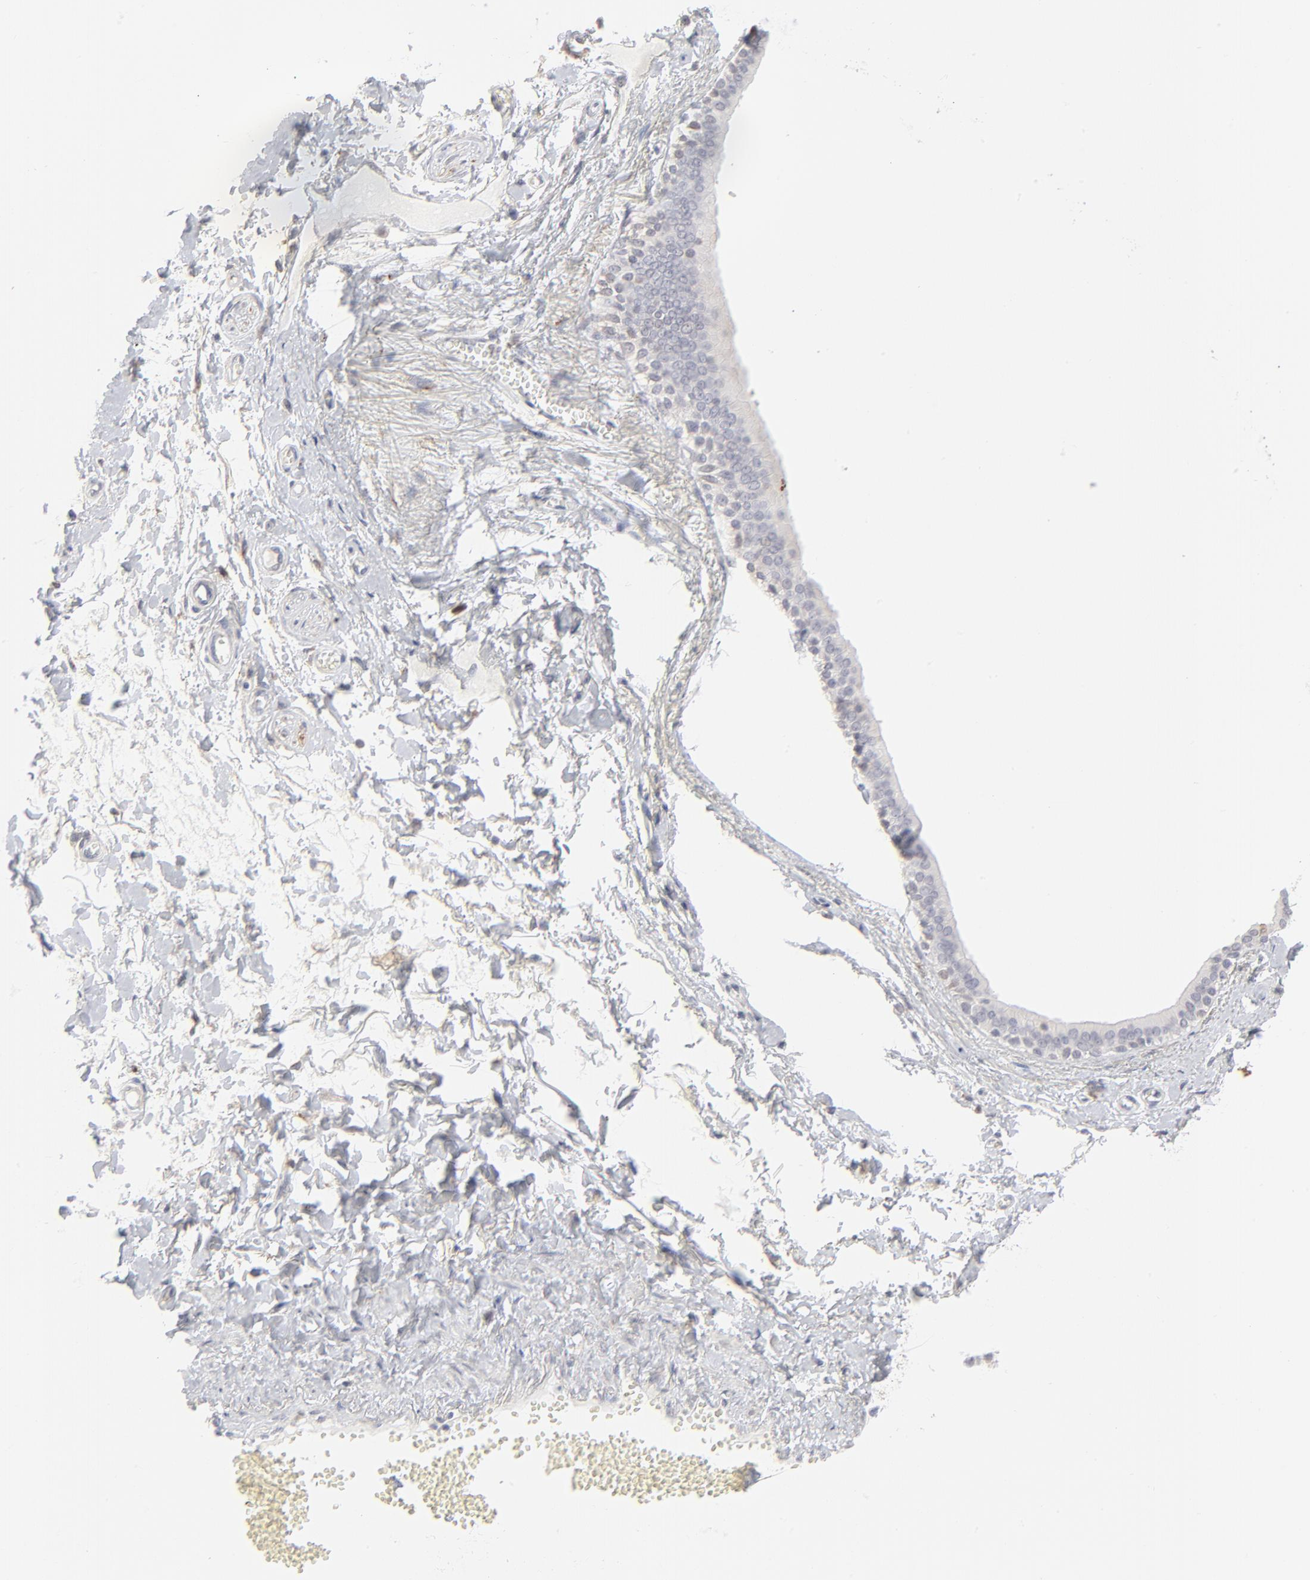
{"staining": {"intensity": "strong", "quantity": "25%-75%", "location": "cytoplasmic/membranous"}, "tissue": "soft tissue", "cell_type": "Chondrocytes", "image_type": "normal", "snomed": [{"axis": "morphology", "description": "Normal tissue, NOS"}, {"axis": "morphology", "description": "Inflammation, NOS"}, {"axis": "topography", "description": "Salivary gland"}, {"axis": "topography", "description": "Peripheral nerve tissue"}], "caption": "Brown immunohistochemical staining in benign soft tissue reveals strong cytoplasmic/membranous positivity in approximately 25%-75% of chondrocytes.", "gene": "AURKA", "patient": {"sex": "female", "age": 75}}